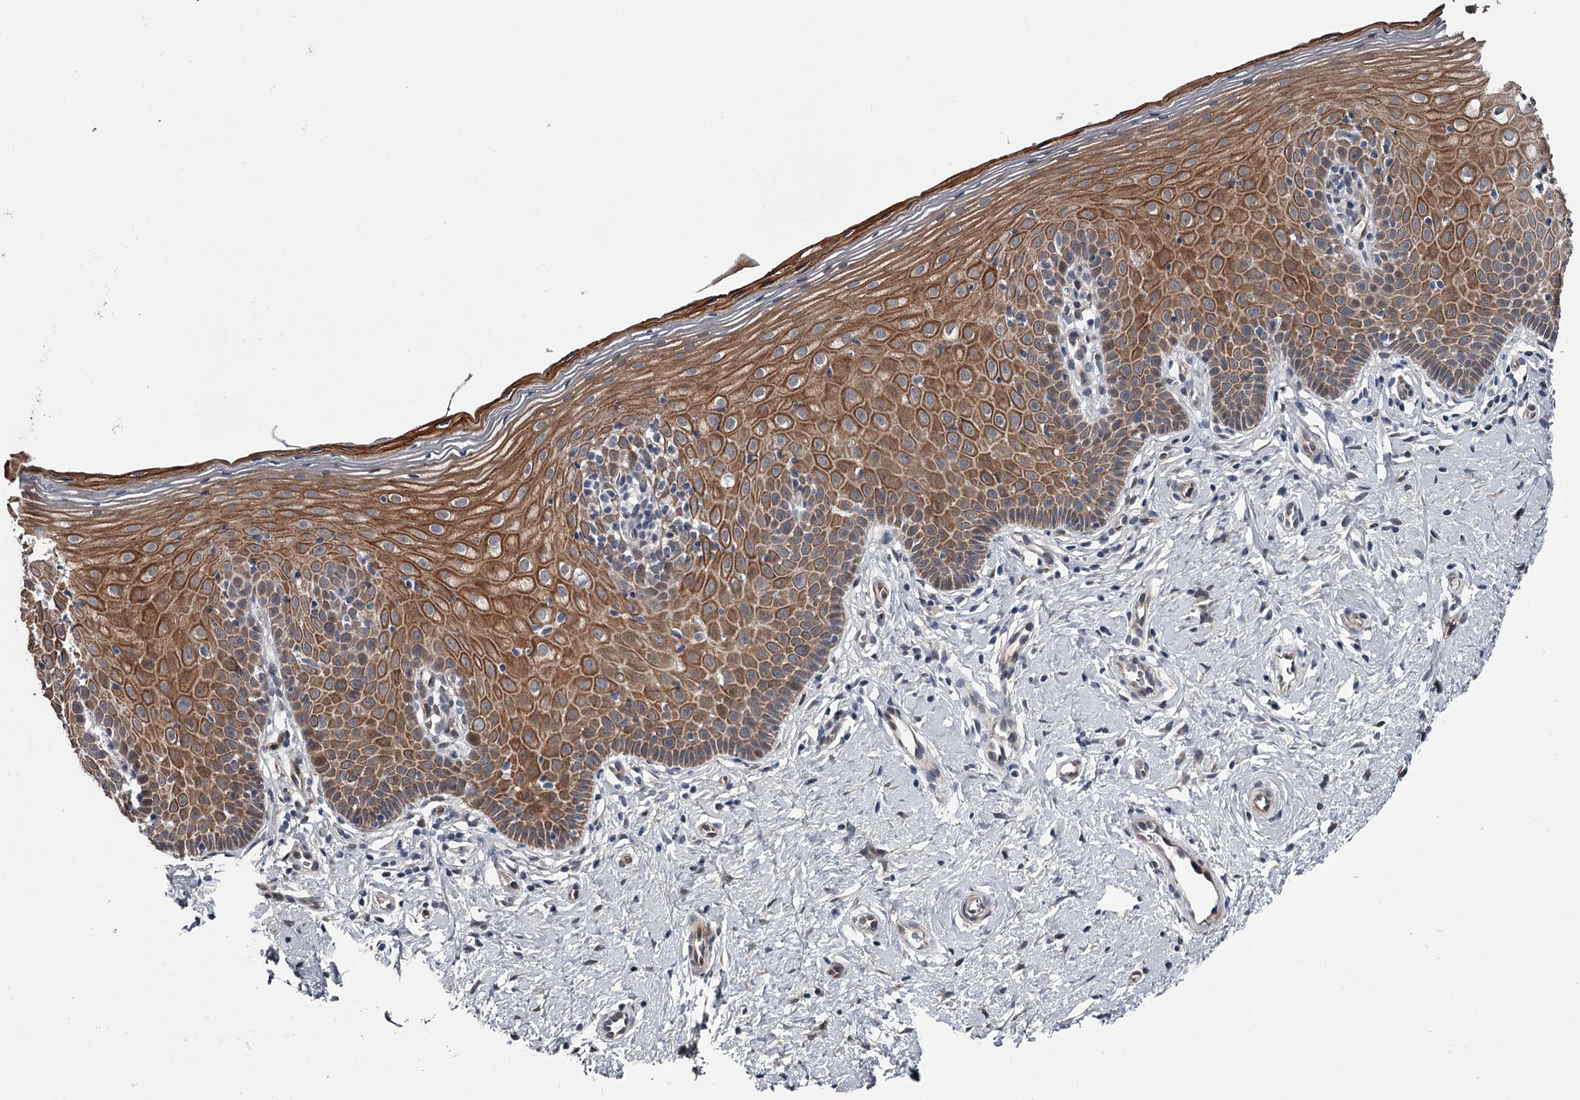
{"staining": {"intensity": "negative", "quantity": "none", "location": "none"}, "tissue": "cervix", "cell_type": "Glandular cells", "image_type": "normal", "snomed": [{"axis": "morphology", "description": "Normal tissue, NOS"}, {"axis": "topography", "description": "Cervix"}], "caption": "Glandular cells are negative for brown protein staining in benign cervix. Brightfield microscopy of immunohistochemistry stained with DAB (brown) and hematoxylin (blue), captured at high magnification.", "gene": "PRPF40B", "patient": {"sex": "female", "age": 36}}